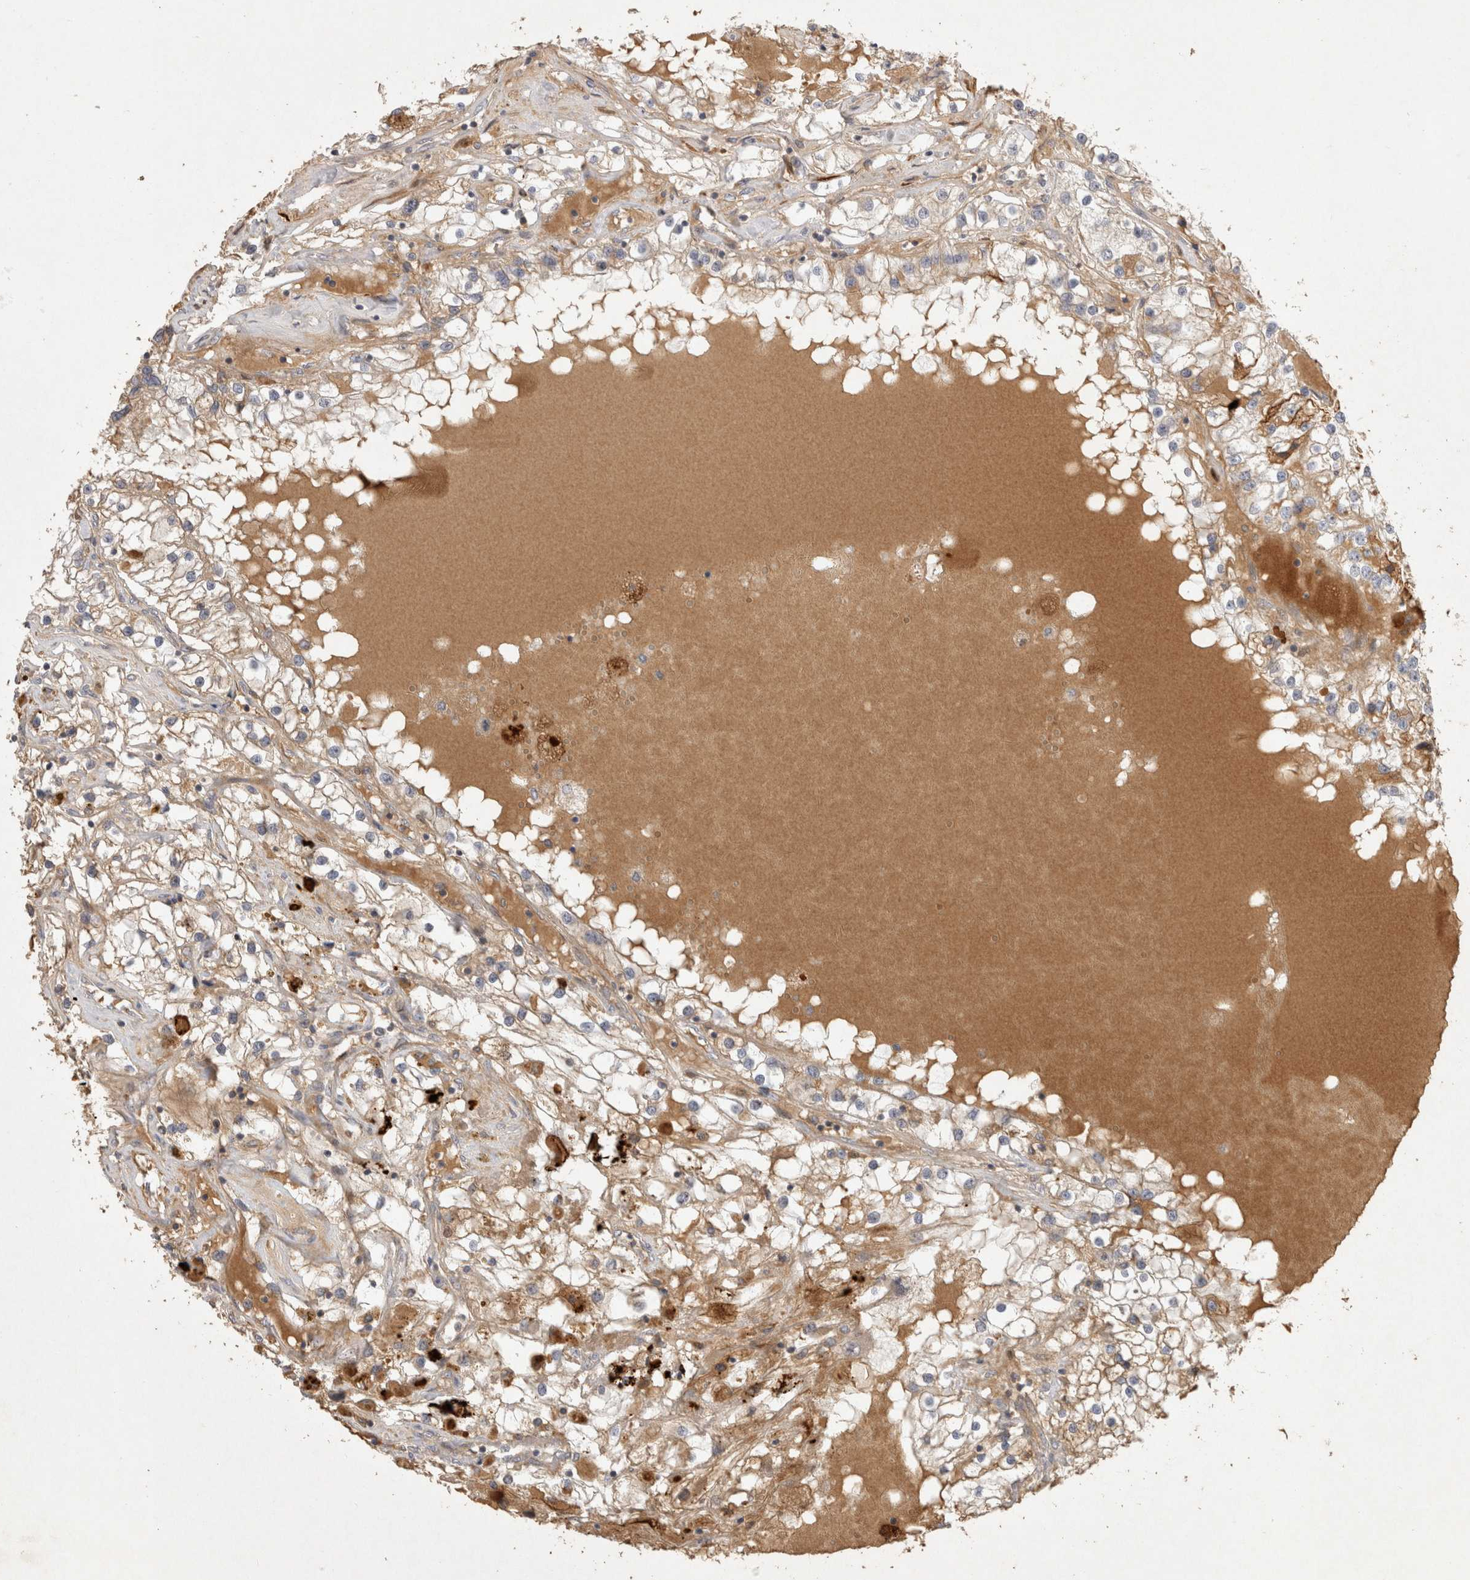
{"staining": {"intensity": "weak", "quantity": ">75%", "location": "cytoplasmic/membranous"}, "tissue": "renal cancer", "cell_type": "Tumor cells", "image_type": "cancer", "snomed": [{"axis": "morphology", "description": "Adenocarcinoma, NOS"}, {"axis": "topography", "description": "Kidney"}], "caption": "Immunohistochemical staining of human renal cancer (adenocarcinoma) exhibits weak cytoplasmic/membranous protein staining in about >75% of tumor cells.", "gene": "PPP1R42", "patient": {"sex": "male", "age": 68}}